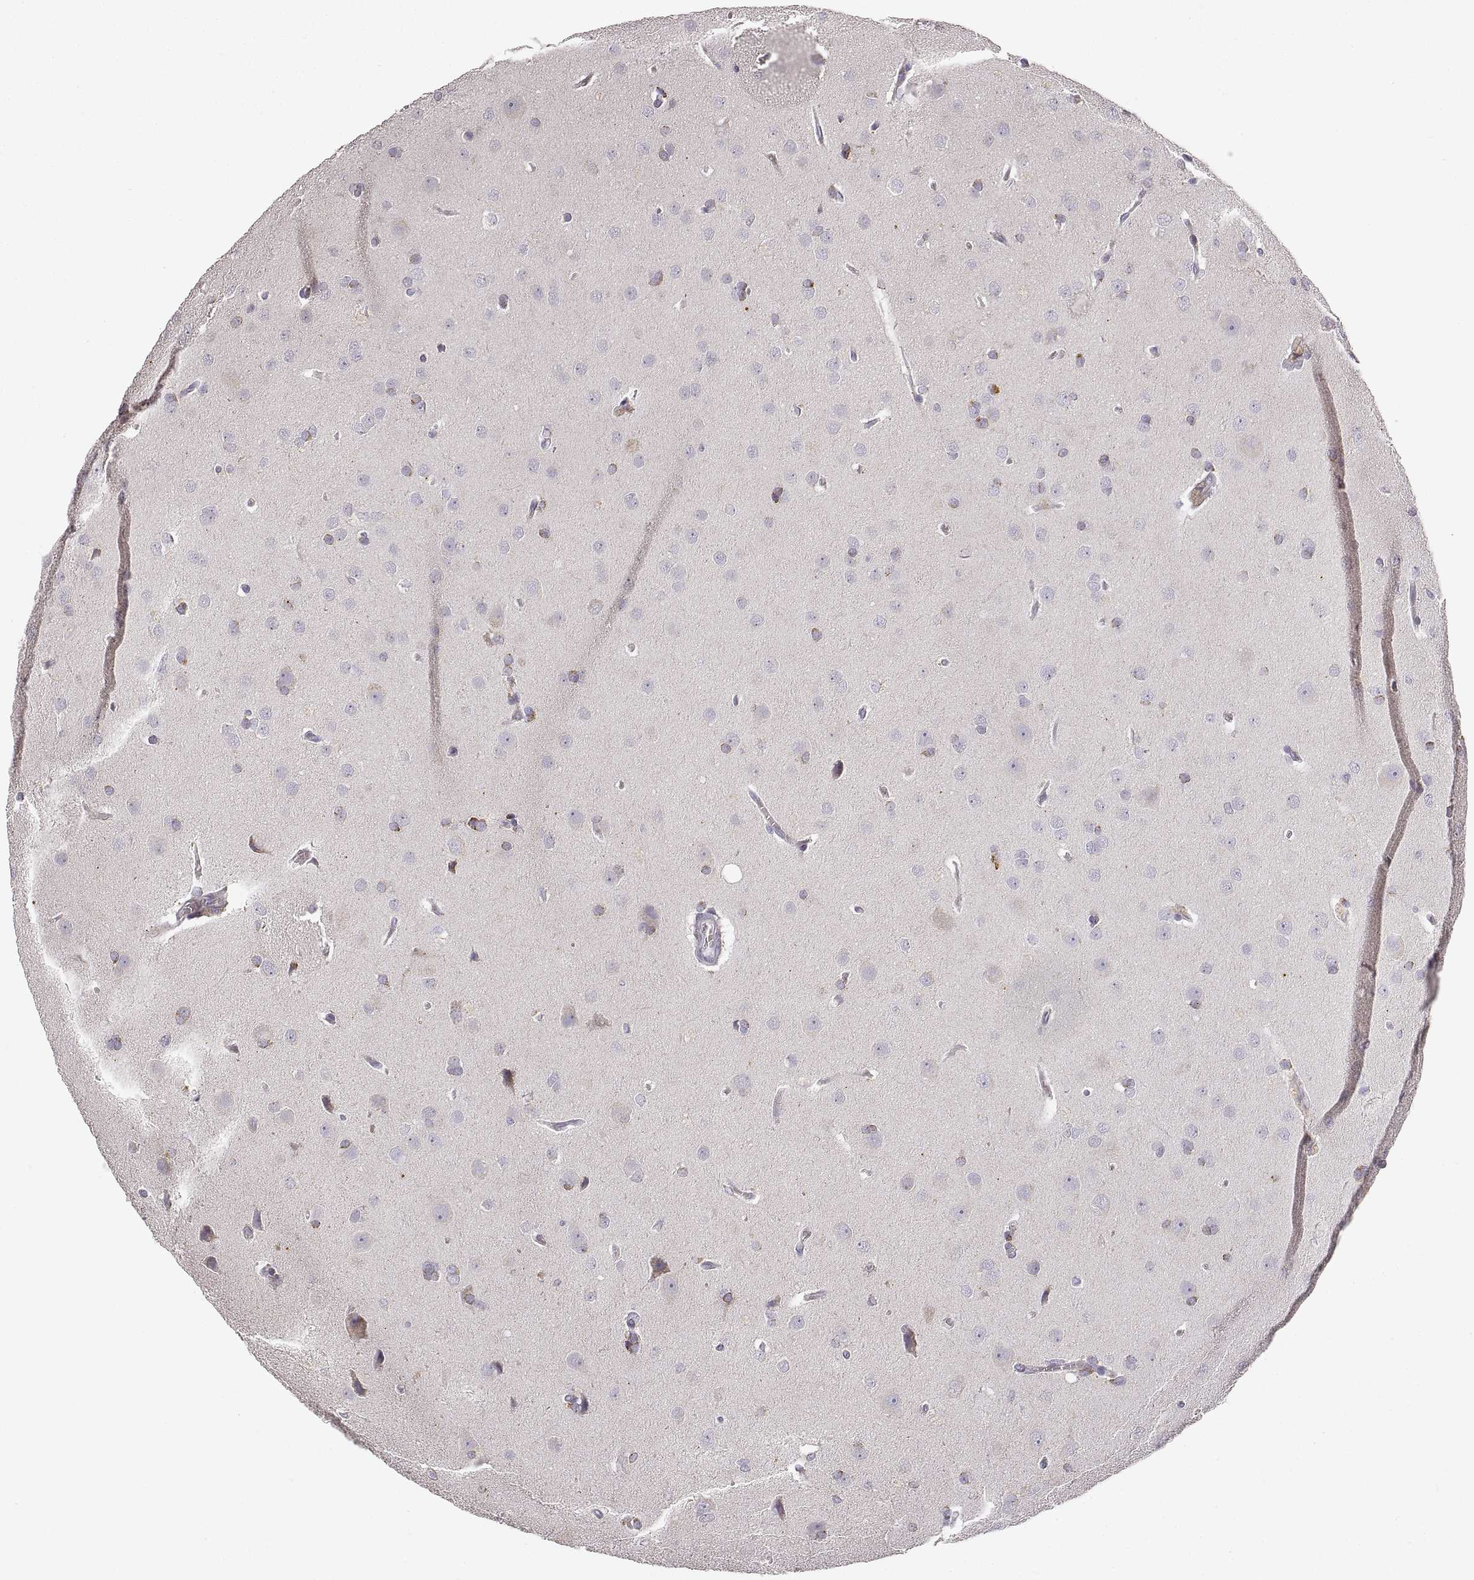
{"staining": {"intensity": "negative", "quantity": "none", "location": "none"}, "tissue": "glioma", "cell_type": "Tumor cells", "image_type": "cancer", "snomed": [{"axis": "morphology", "description": "Glioma, malignant, Low grade"}, {"axis": "topography", "description": "Brain"}], "caption": "IHC of human glioma reveals no positivity in tumor cells.", "gene": "RDH13", "patient": {"sex": "female", "age": 54}}